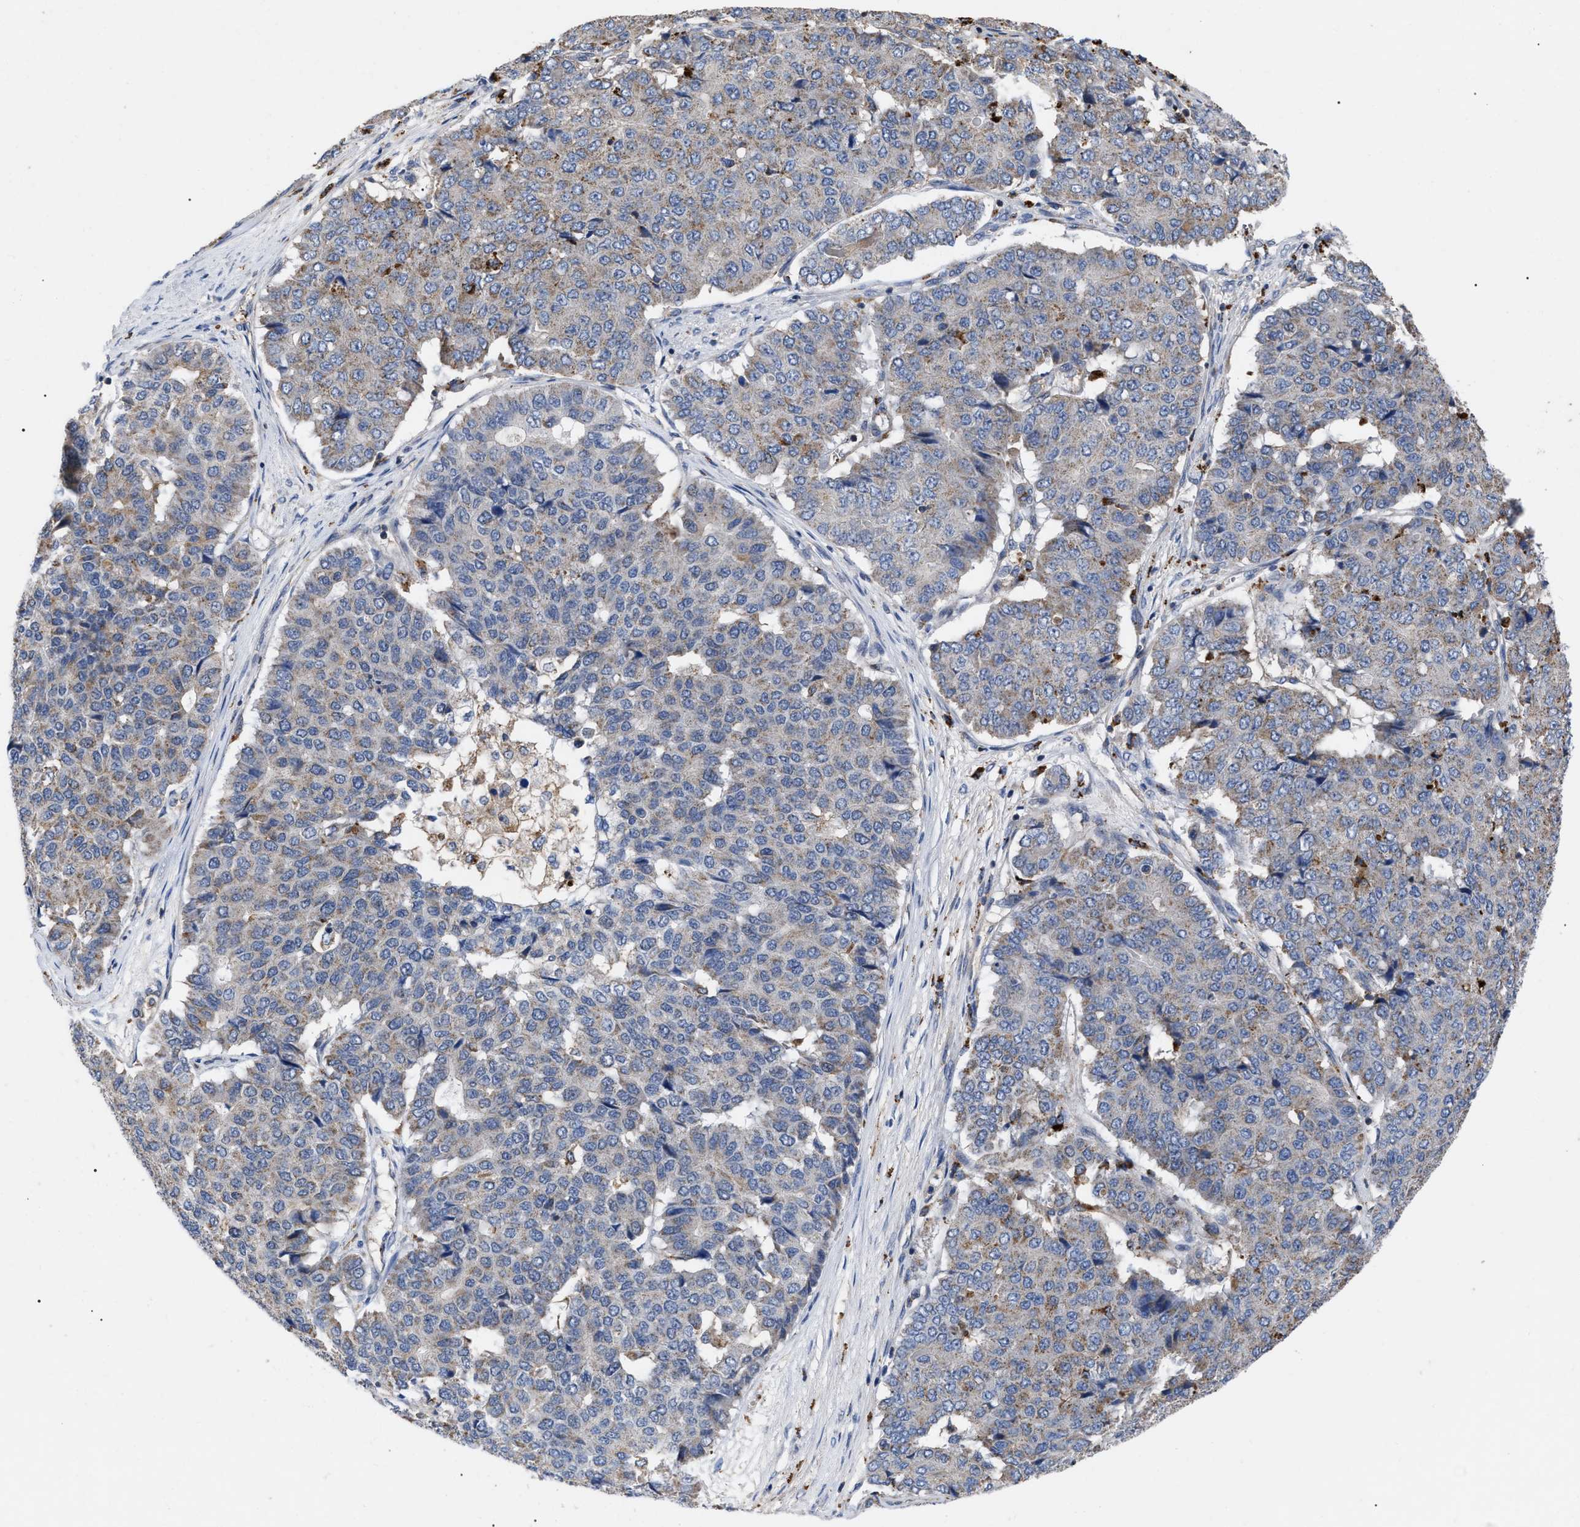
{"staining": {"intensity": "negative", "quantity": "none", "location": "none"}, "tissue": "pancreatic cancer", "cell_type": "Tumor cells", "image_type": "cancer", "snomed": [{"axis": "morphology", "description": "Adenocarcinoma, NOS"}, {"axis": "topography", "description": "Pancreas"}], "caption": "This is an IHC micrograph of pancreatic cancer. There is no expression in tumor cells.", "gene": "FAM171A2", "patient": {"sex": "male", "age": 50}}